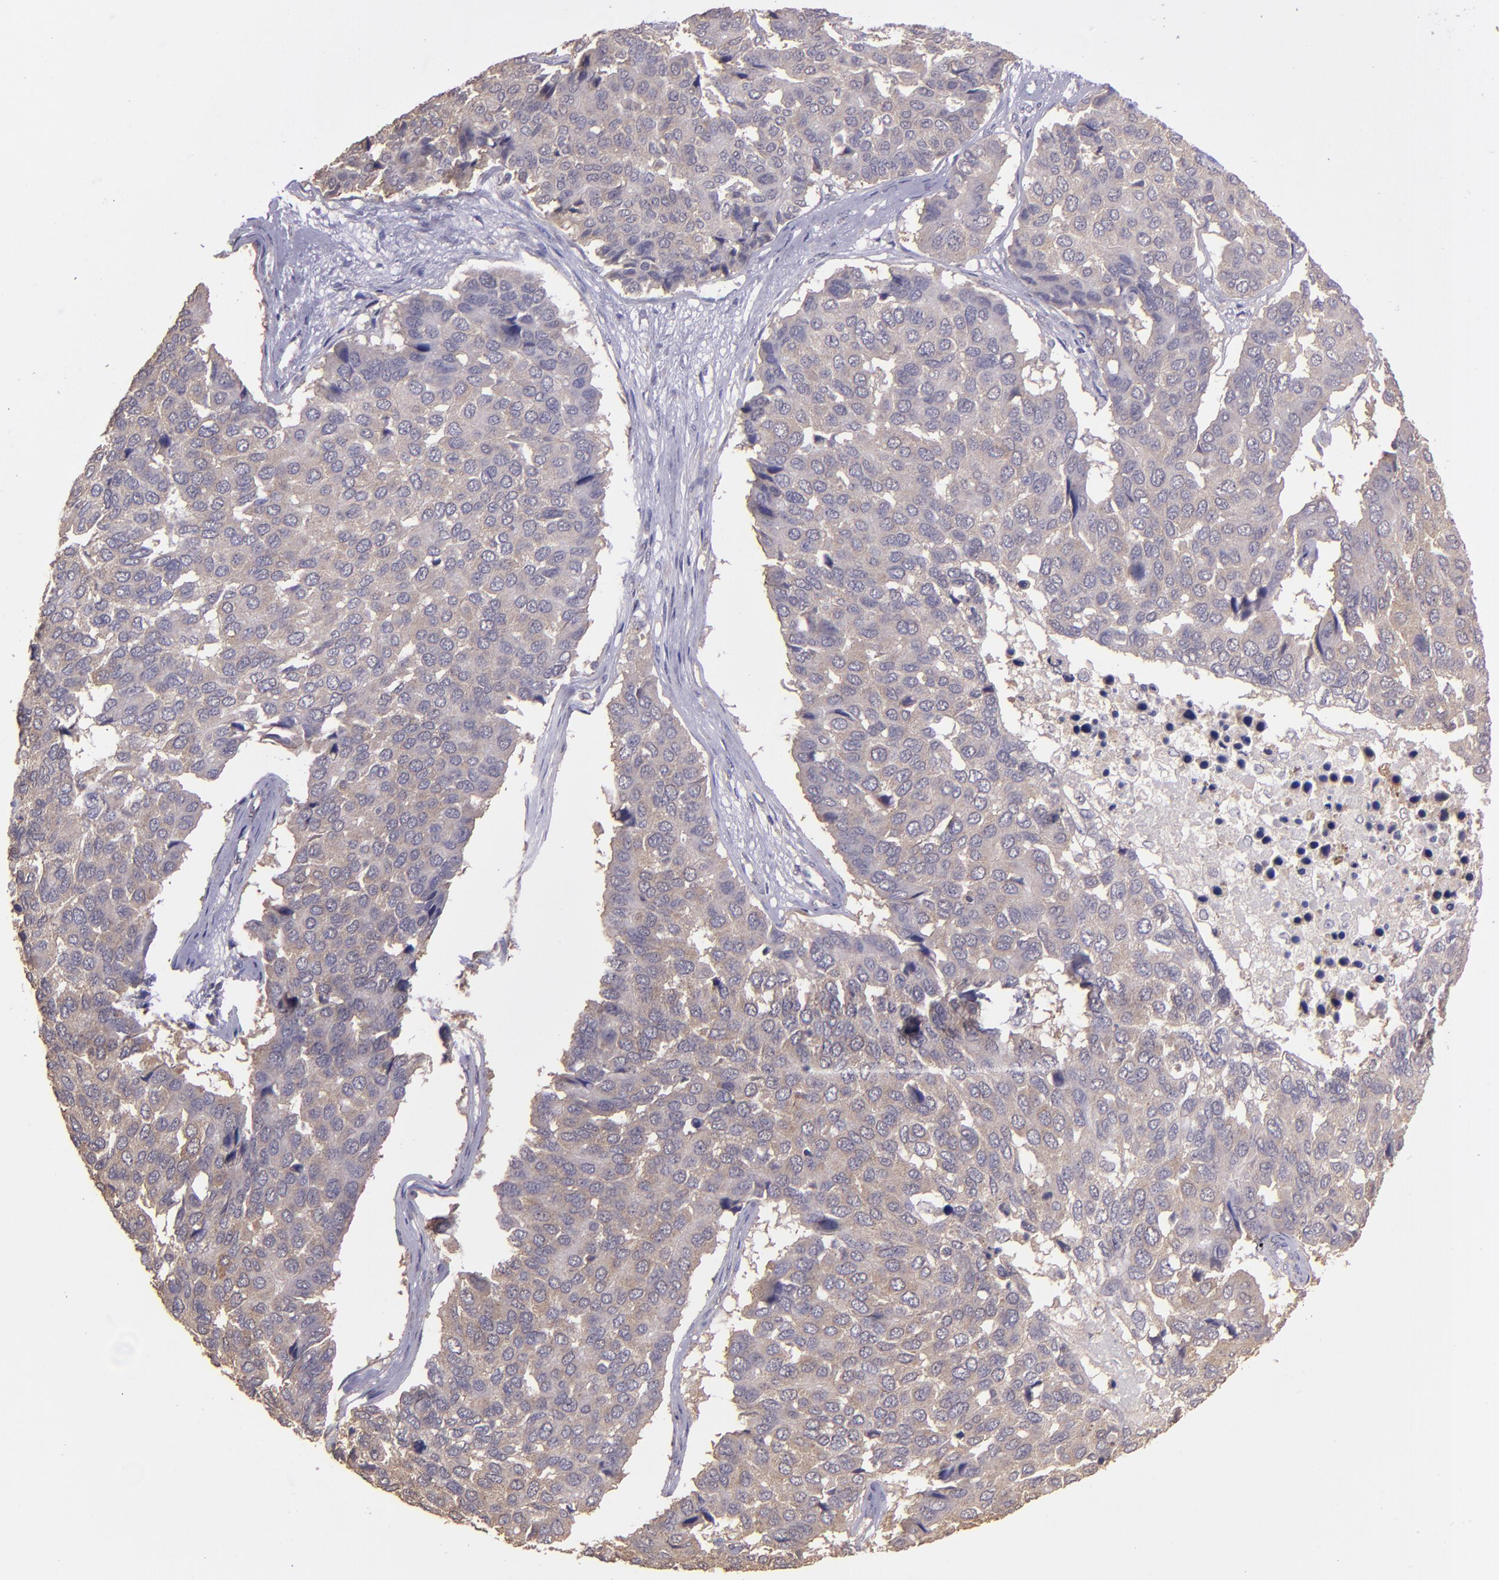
{"staining": {"intensity": "weak", "quantity": ">75%", "location": "cytoplasmic/membranous"}, "tissue": "pancreatic cancer", "cell_type": "Tumor cells", "image_type": "cancer", "snomed": [{"axis": "morphology", "description": "Adenocarcinoma, NOS"}, {"axis": "topography", "description": "Pancreas"}], "caption": "Pancreatic adenocarcinoma was stained to show a protein in brown. There is low levels of weak cytoplasmic/membranous expression in approximately >75% of tumor cells.", "gene": "PAPPA", "patient": {"sex": "male", "age": 50}}